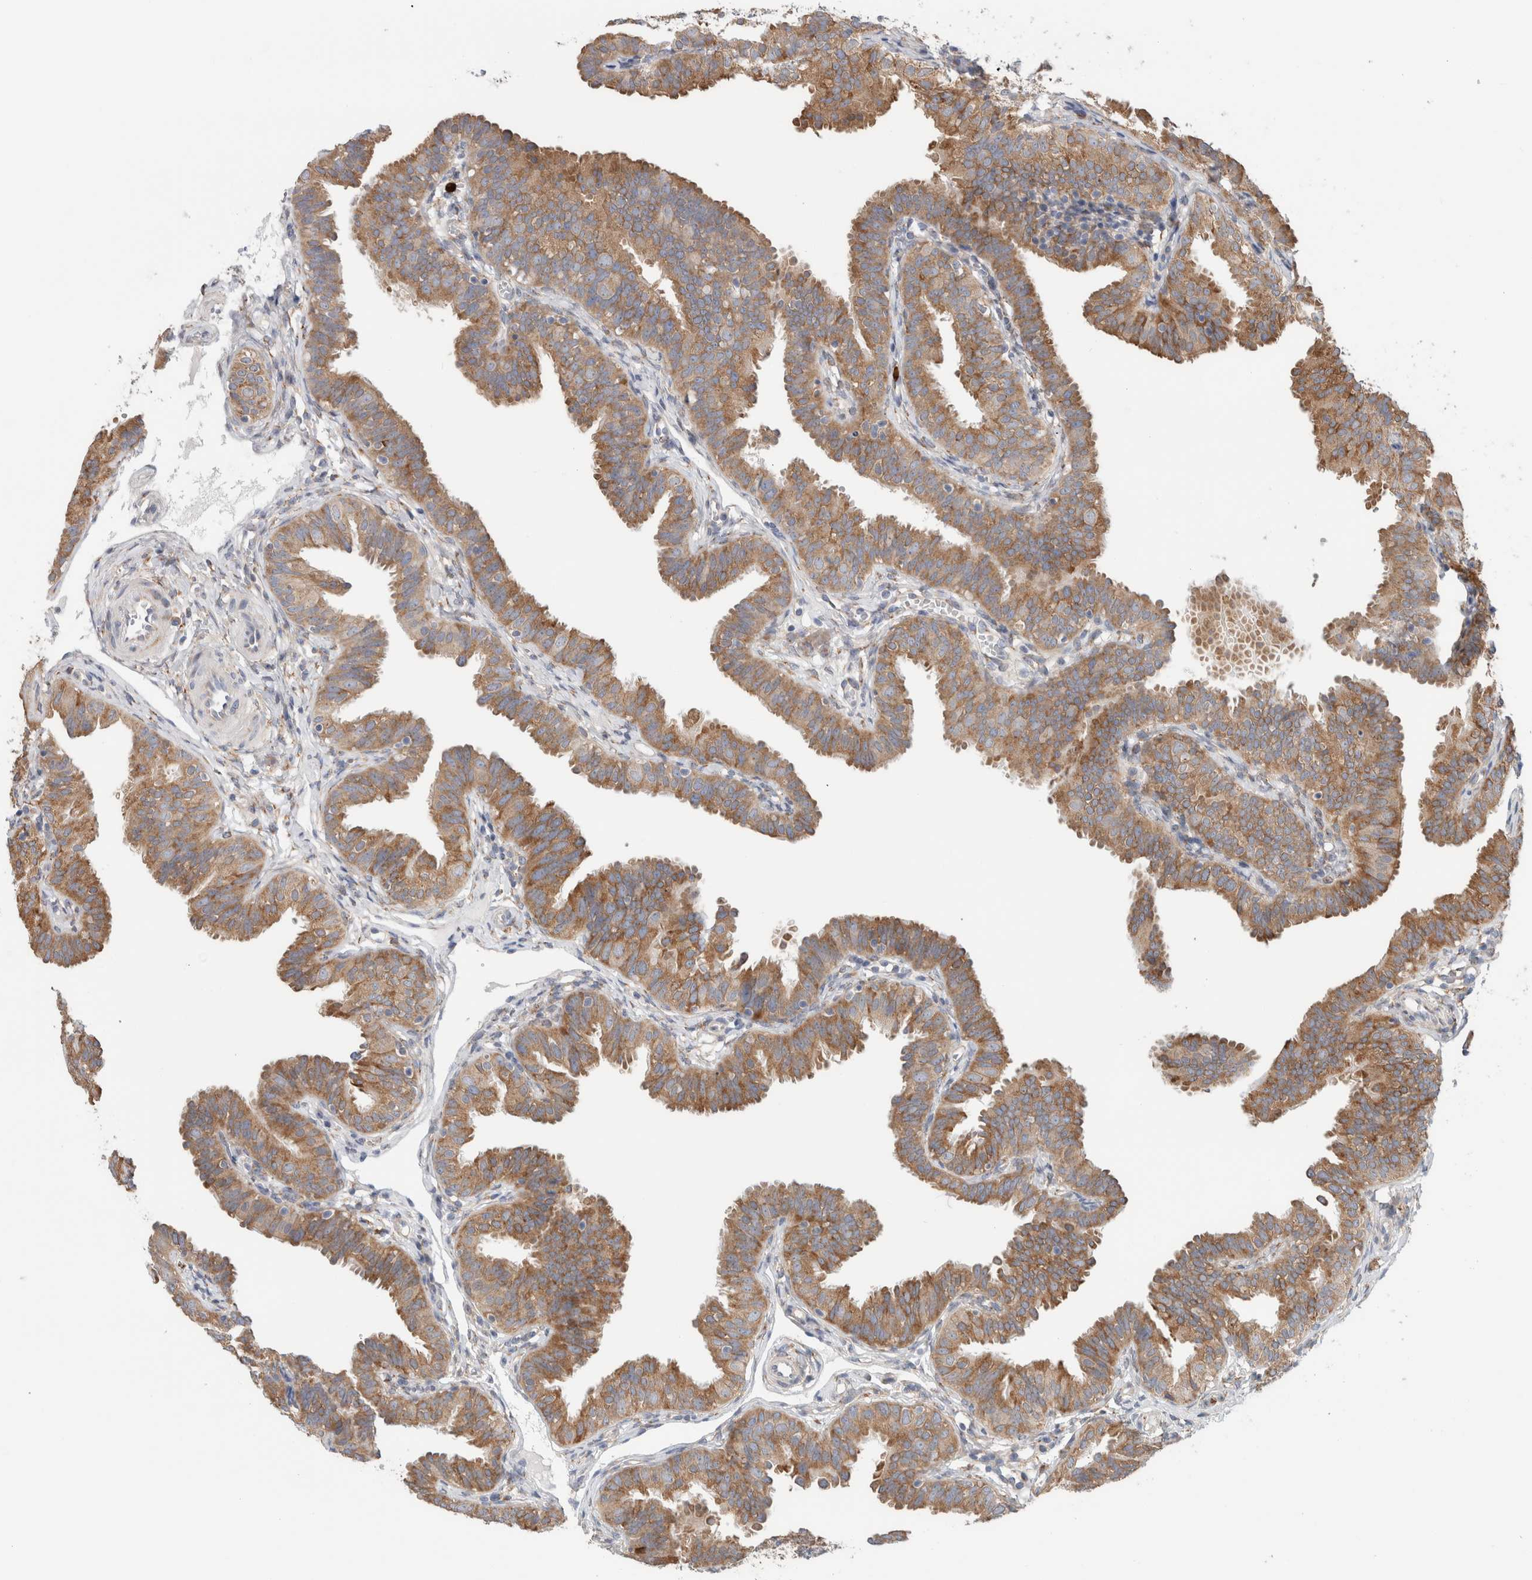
{"staining": {"intensity": "moderate", "quantity": "25%-75%", "location": "cytoplasmic/membranous"}, "tissue": "fallopian tube", "cell_type": "Glandular cells", "image_type": "normal", "snomed": [{"axis": "morphology", "description": "Normal tissue, NOS"}, {"axis": "topography", "description": "Fallopian tube"}], "caption": "Immunohistochemistry (DAB) staining of benign human fallopian tube demonstrates moderate cytoplasmic/membranous protein expression in approximately 25%-75% of glandular cells.", "gene": "P4HA1", "patient": {"sex": "female", "age": 35}}